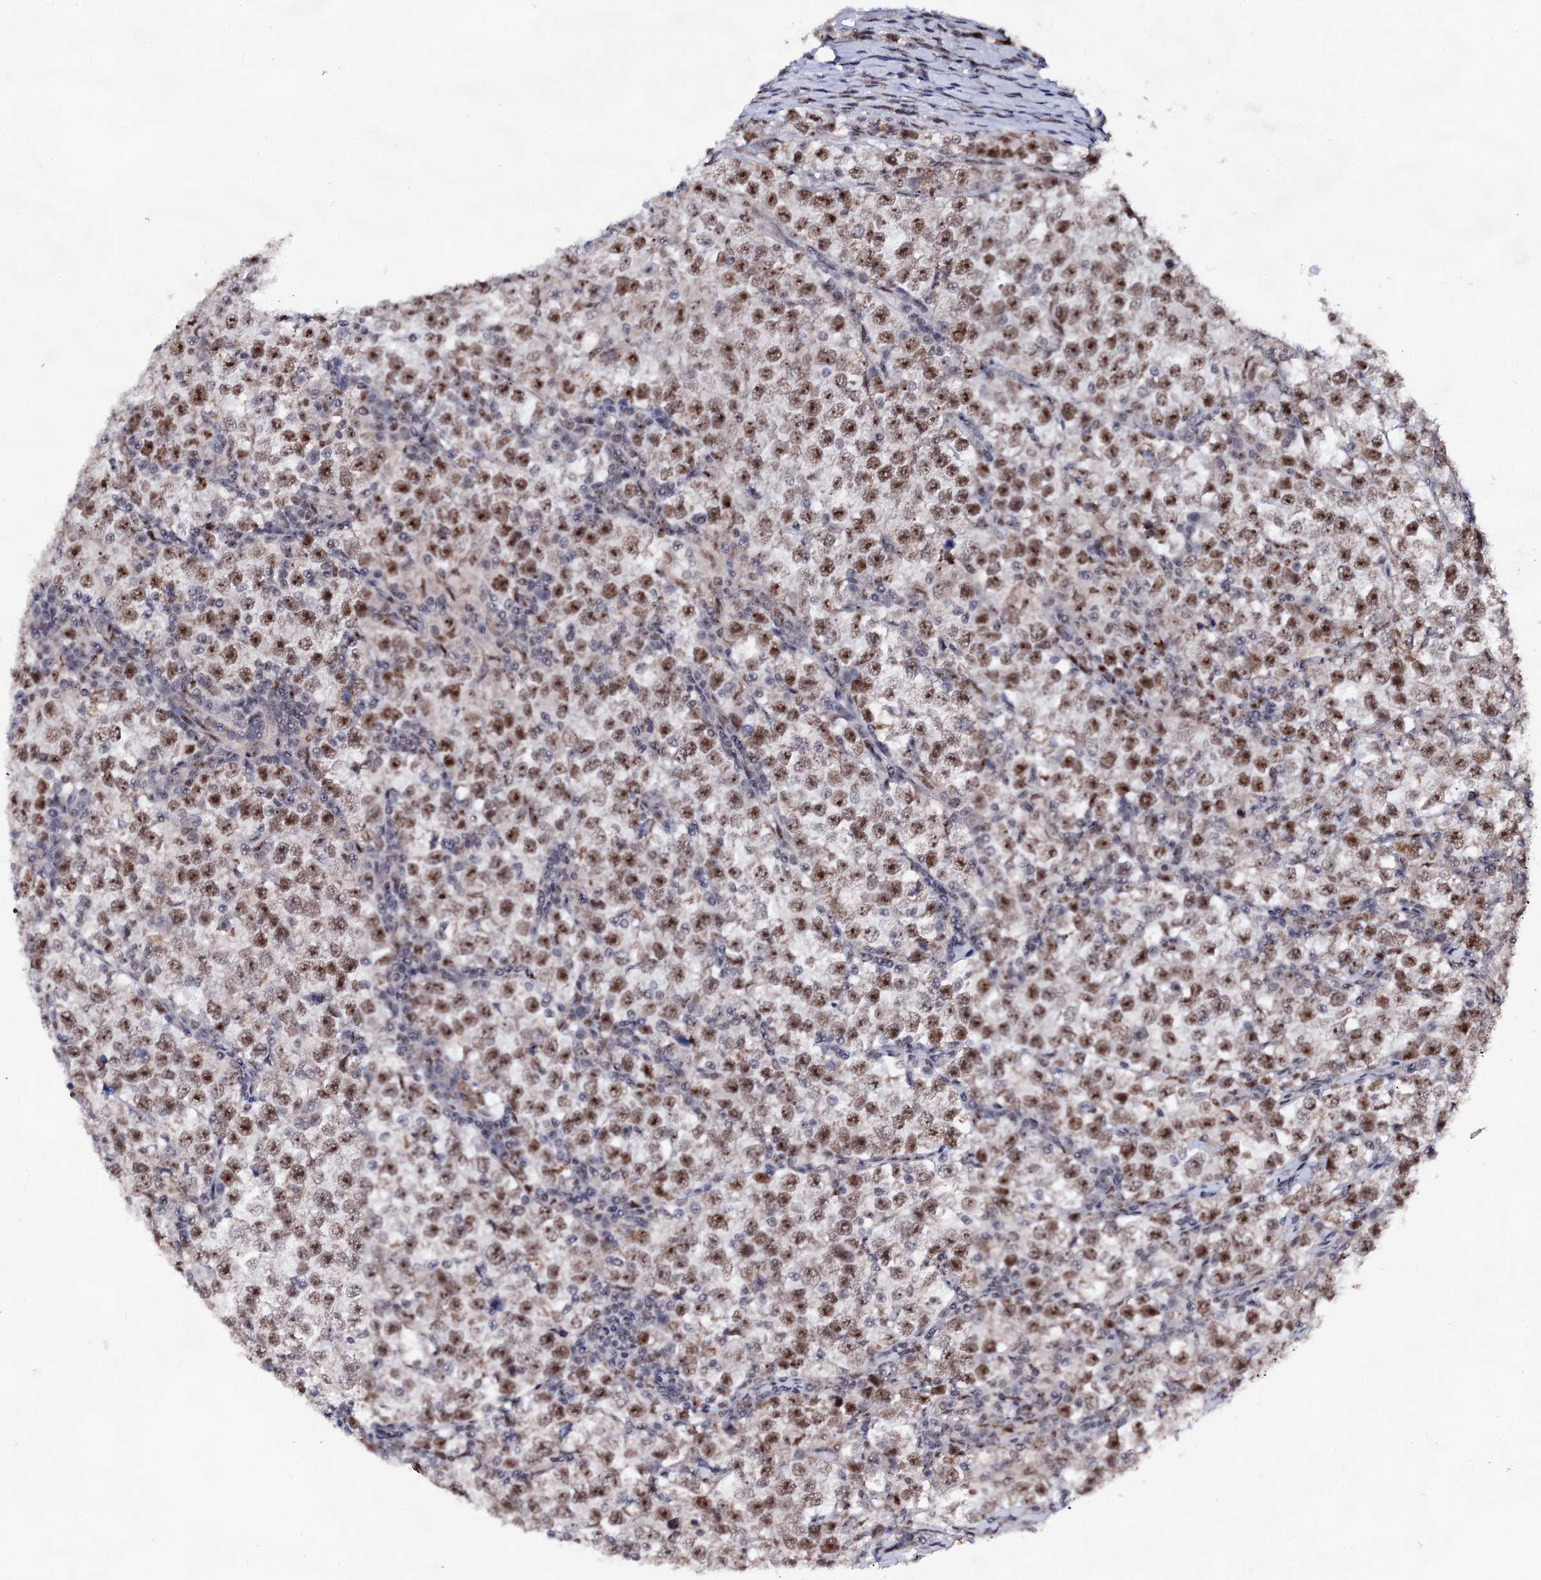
{"staining": {"intensity": "moderate", "quantity": ">75%", "location": "nuclear"}, "tissue": "testis cancer", "cell_type": "Tumor cells", "image_type": "cancer", "snomed": [{"axis": "morphology", "description": "Normal tissue, NOS"}, {"axis": "morphology", "description": "Seminoma, NOS"}, {"axis": "topography", "description": "Testis"}], "caption": "DAB immunohistochemical staining of human testis cancer (seminoma) shows moderate nuclear protein staining in about >75% of tumor cells.", "gene": "EXOSC10", "patient": {"sex": "male", "age": 43}}